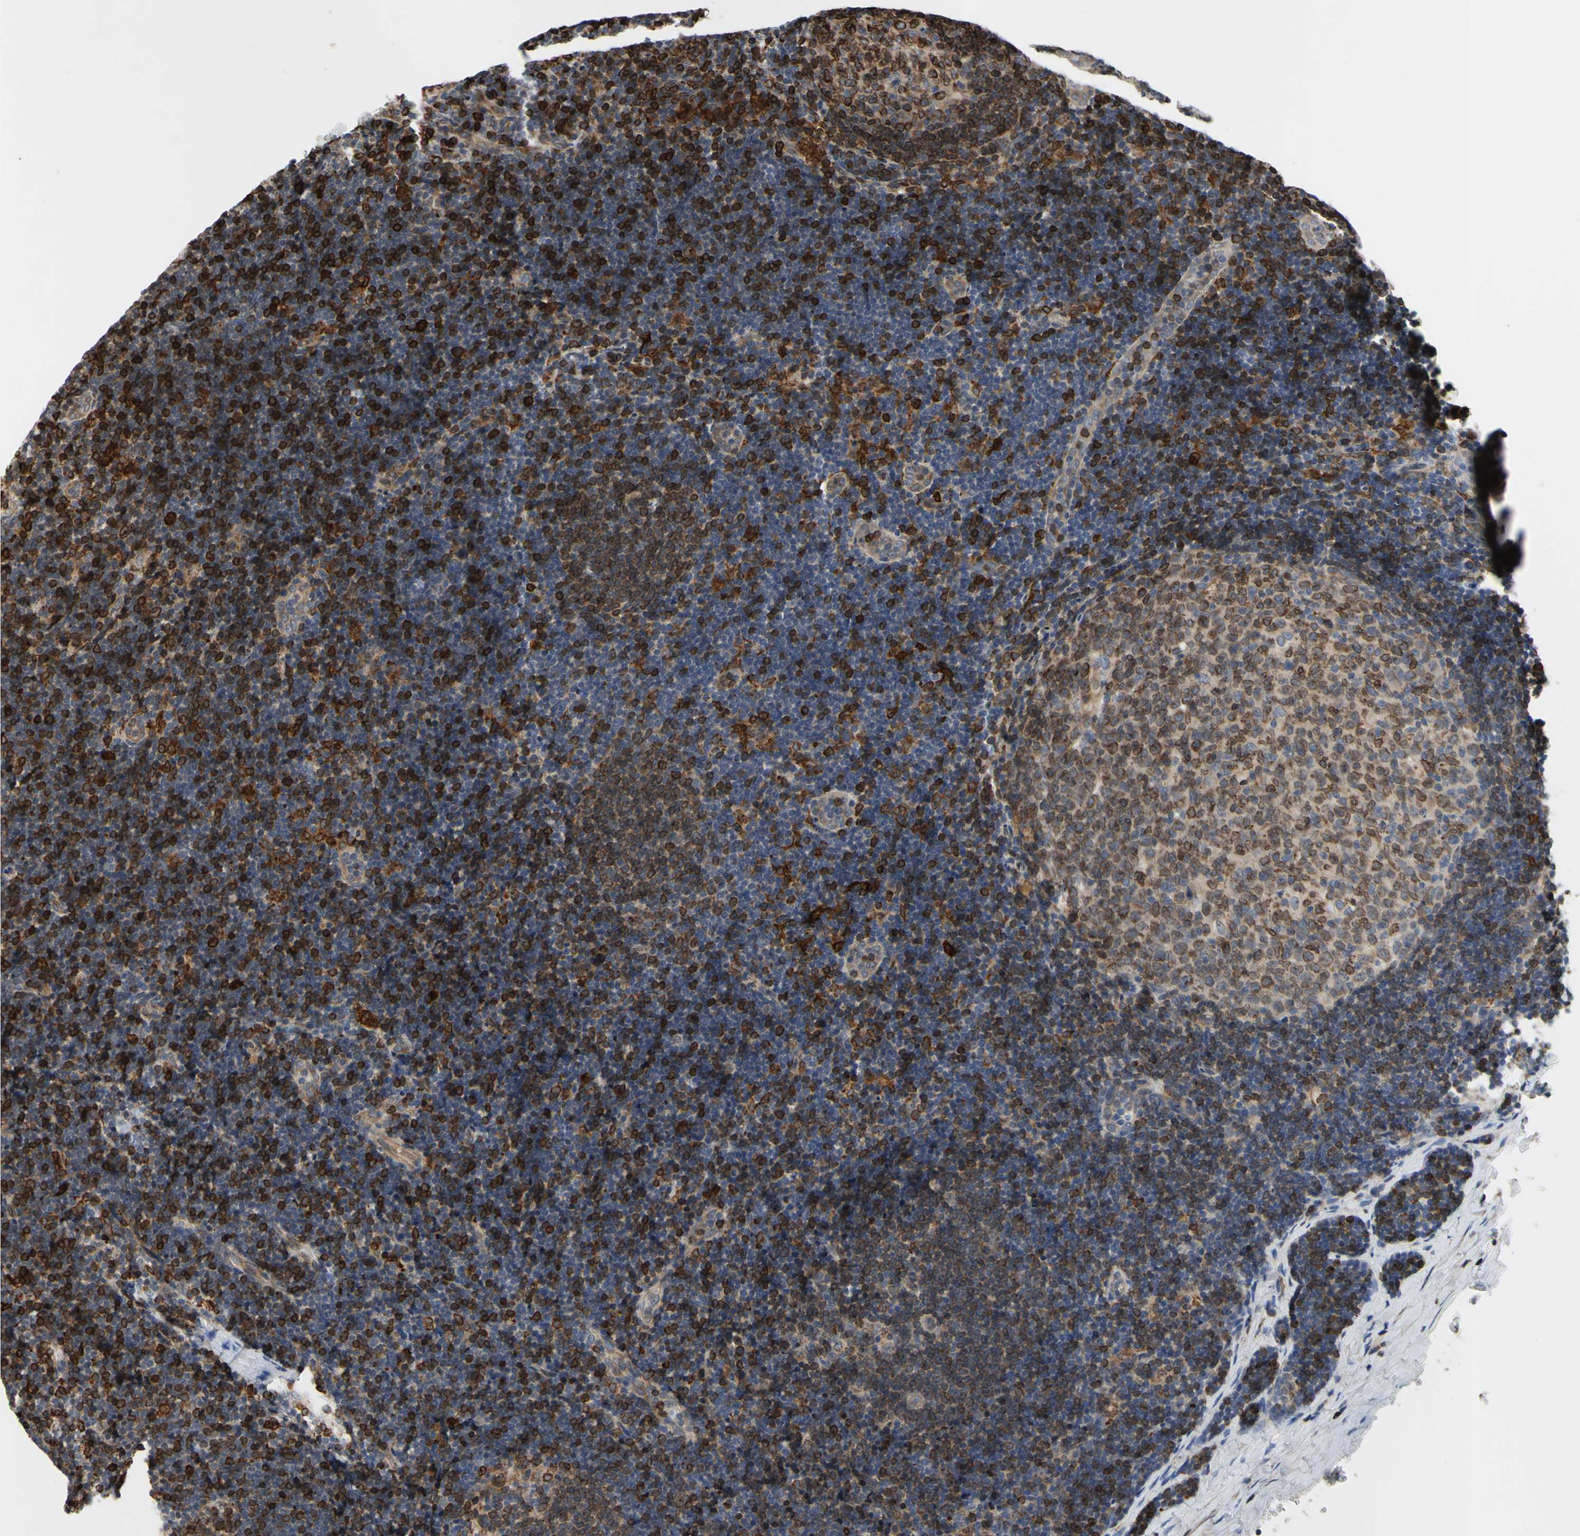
{"staining": {"intensity": "moderate", "quantity": "25%-75%", "location": "cytoplasmic/membranous"}, "tissue": "lymph node", "cell_type": "Germinal center cells", "image_type": "normal", "snomed": [{"axis": "morphology", "description": "Normal tissue, NOS"}, {"axis": "topography", "description": "Lymph node"}], "caption": "The image exhibits a brown stain indicating the presence of a protein in the cytoplasmic/membranous of germinal center cells in lymph node. Nuclei are stained in blue.", "gene": "PLXNA2", "patient": {"sex": "female", "age": 14}}